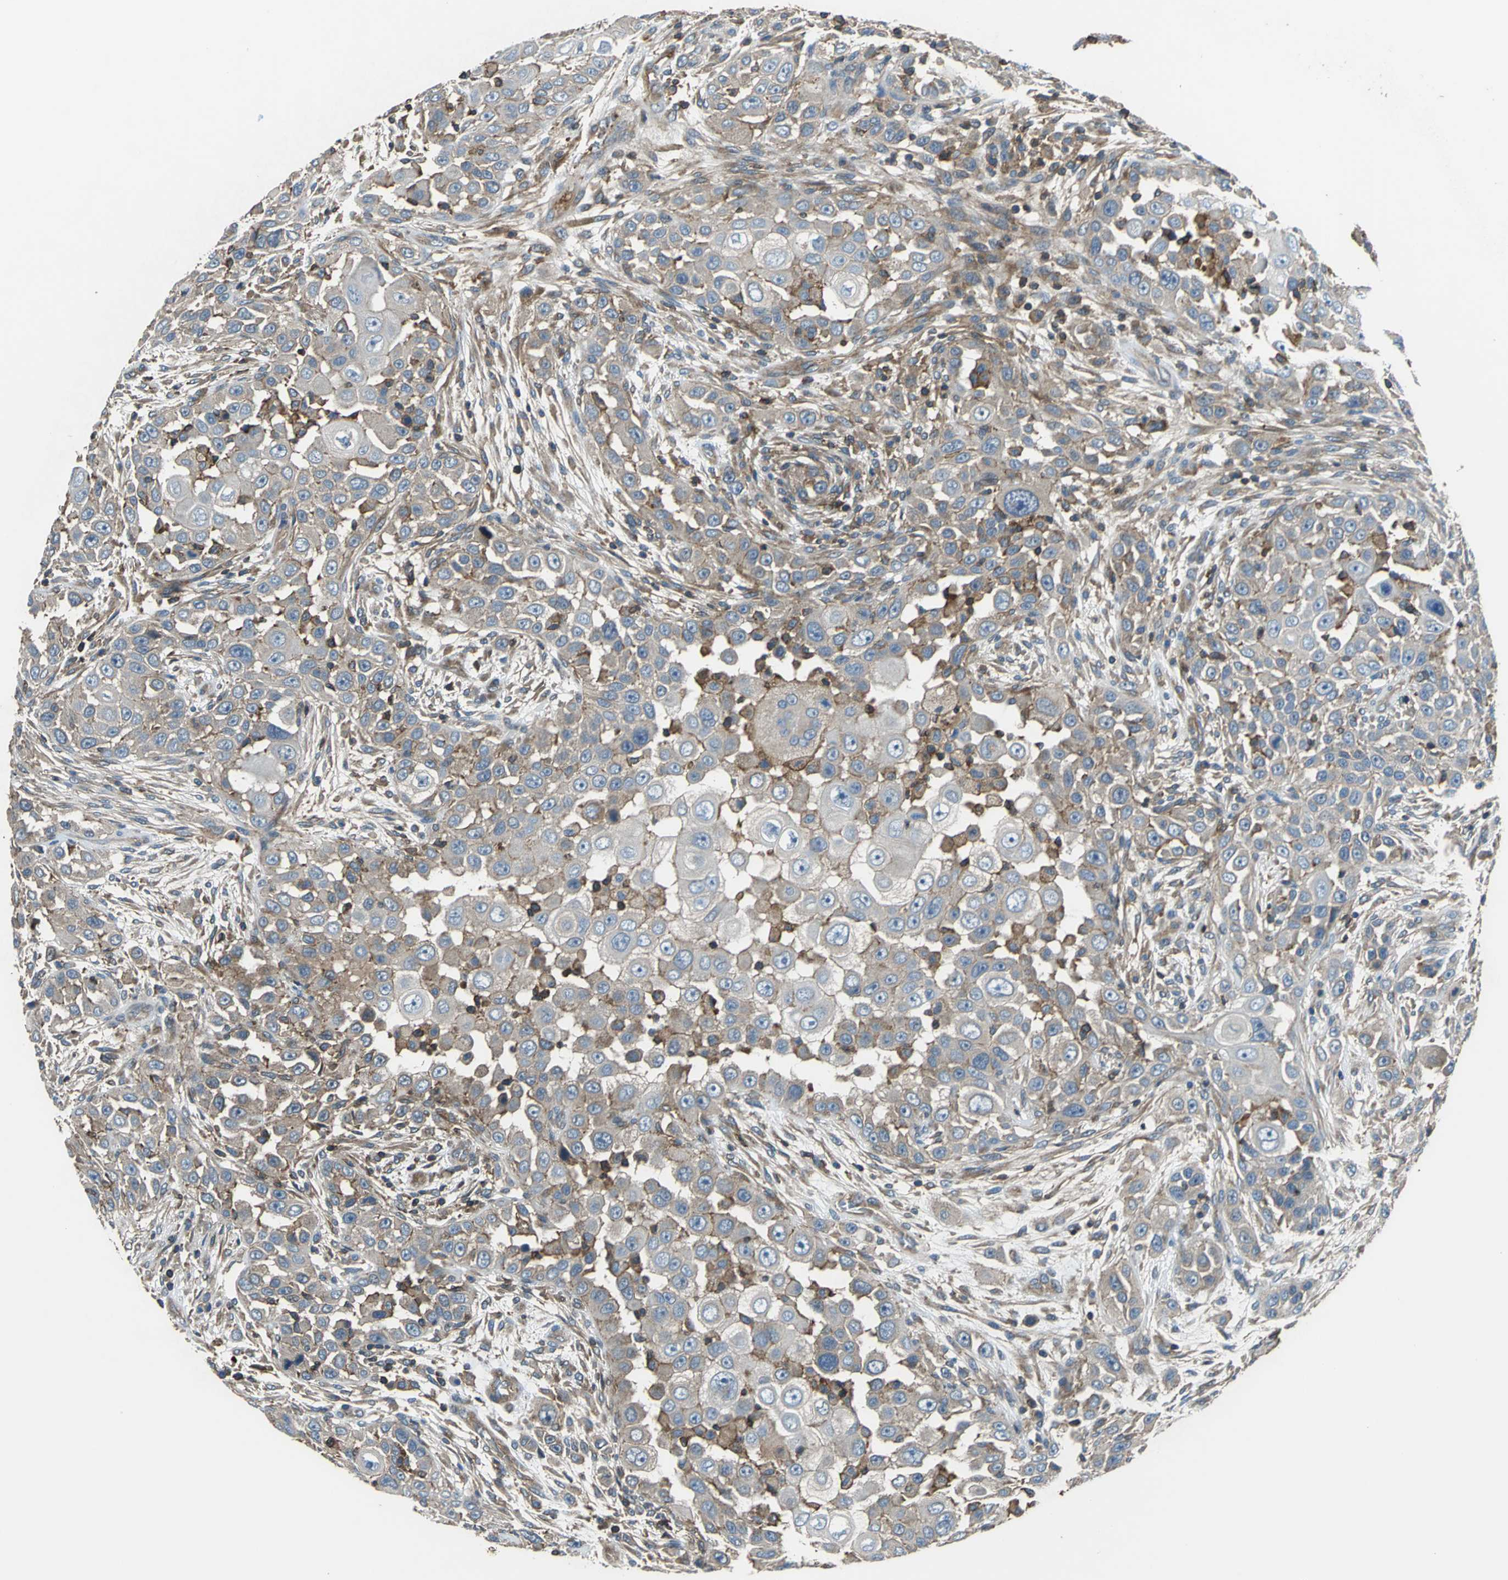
{"staining": {"intensity": "moderate", "quantity": ">75%", "location": "cytoplasmic/membranous"}, "tissue": "head and neck cancer", "cell_type": "Tumor cells", "image_type": "cancer", "snomed": [{"axis": "morphology", "description": "Carcinoma, NOS"}, {"axis": "topography", "description": "Head-Neck"}], "caption": "An immunohistochemistry histopathology image of tumor tissue is shown. Protein staining in brown shows moderate cytoplasmic/membranous positivity in head and neck carcinoma within tumor cells.", "gene": "PARVA", "patient": {"sex": "male", "age": 87}}